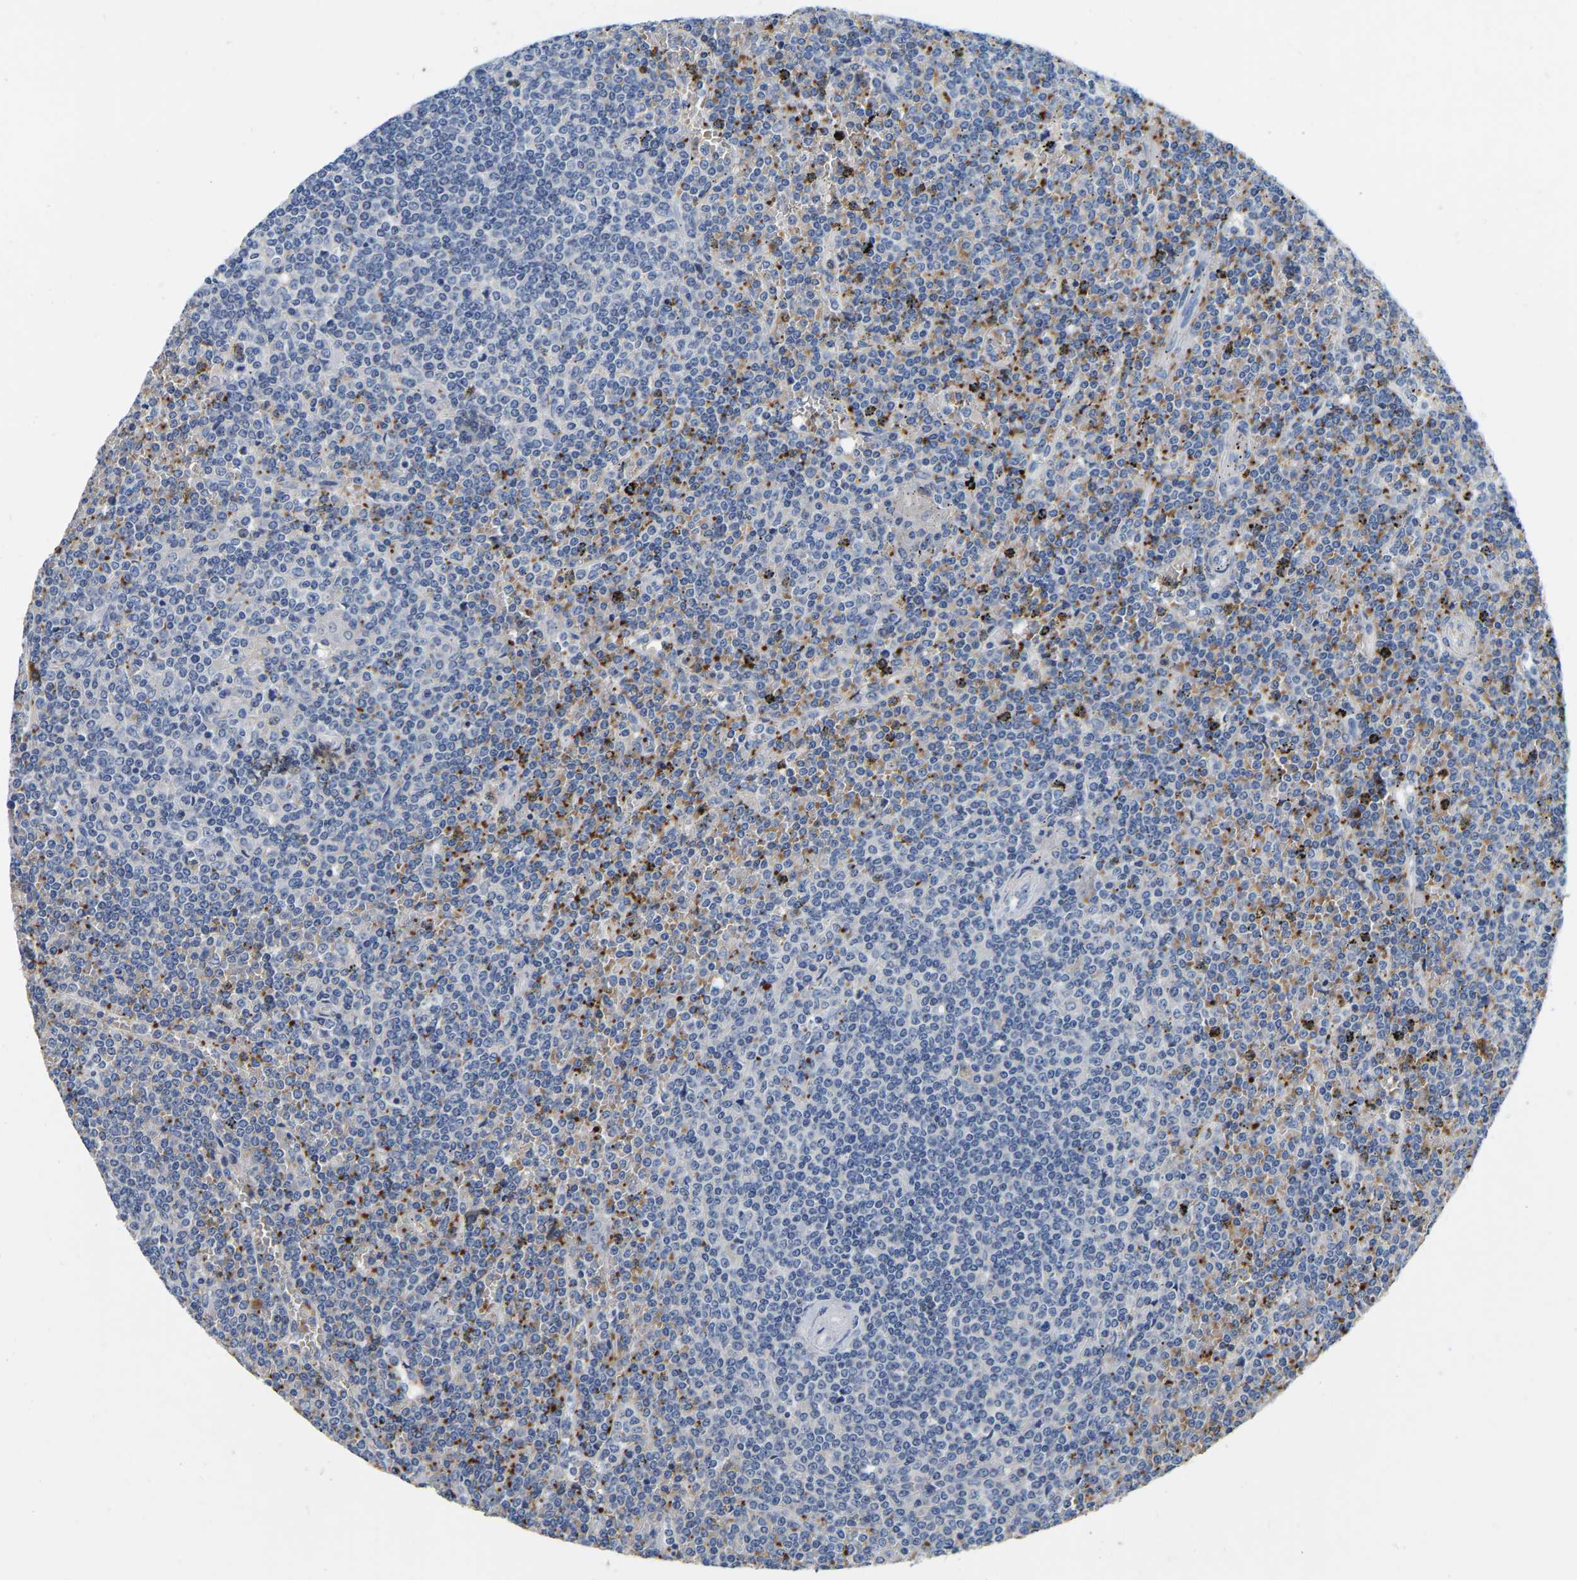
{"staining": {"intensity": "negative", "quantity": "none", "location": "none"}, "tissue": "lymphoma", "cell_type": "Tumor cells", "image_type": "cancer", "snomed": [{"axis": "morphology", "description": "Malignant lymphoma, non-Hodgkin's type, Low grade"}, {"axis": "topography", "description": "Spleen"}], "caption": "There is no significant expression in tumor cells of low-grade malignant lymphoma, non-Hodgkin's type.", "gene": "RAB27B", "patient": {"sex": "female", "age": 19}}